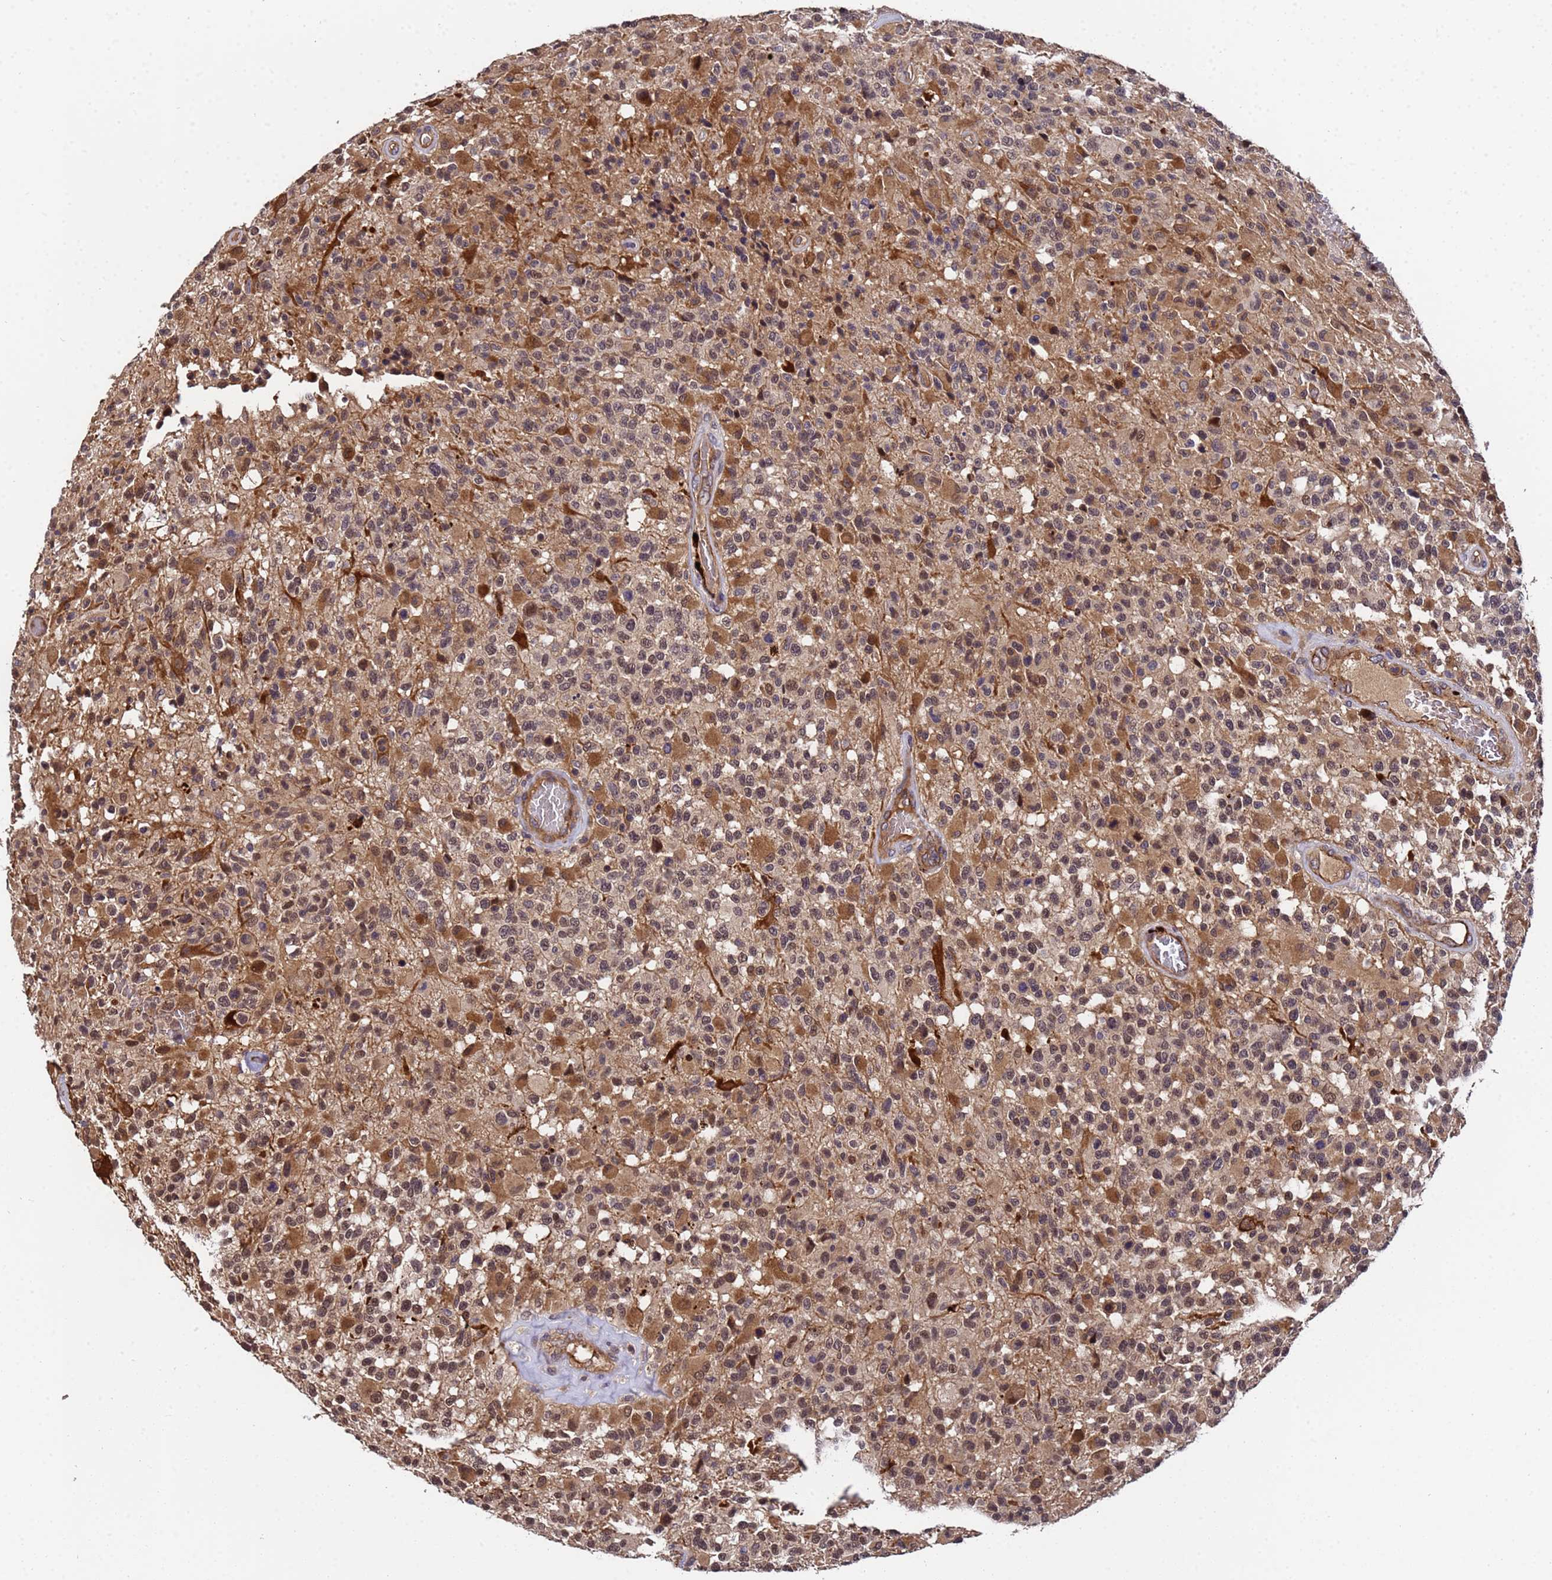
{"staining": {"intensity": "weak", "quantity": "25%-75%", "location": "cytoplasmic/membranous,nuclear"}, "tissue": "glioma", "cell_type": "Tumor cells", "image_type": "cancer", "snomed": [{"axis": "morphology", "description": "Glioma, malignant, High grade"}, {"axis": "morphology", "description": "Glioblastoma, NOS"}, {"axis": "topography", "description": "Brain"}], "caption": "The histopathology image displays staining of malignant high-grade glioma, revealing weak cytoplasmic/membranous and nuclear protein staining (brown color) within tumor cells.", "gene": "GSTCD", "patient": {"sex": "male", "age": 60}}